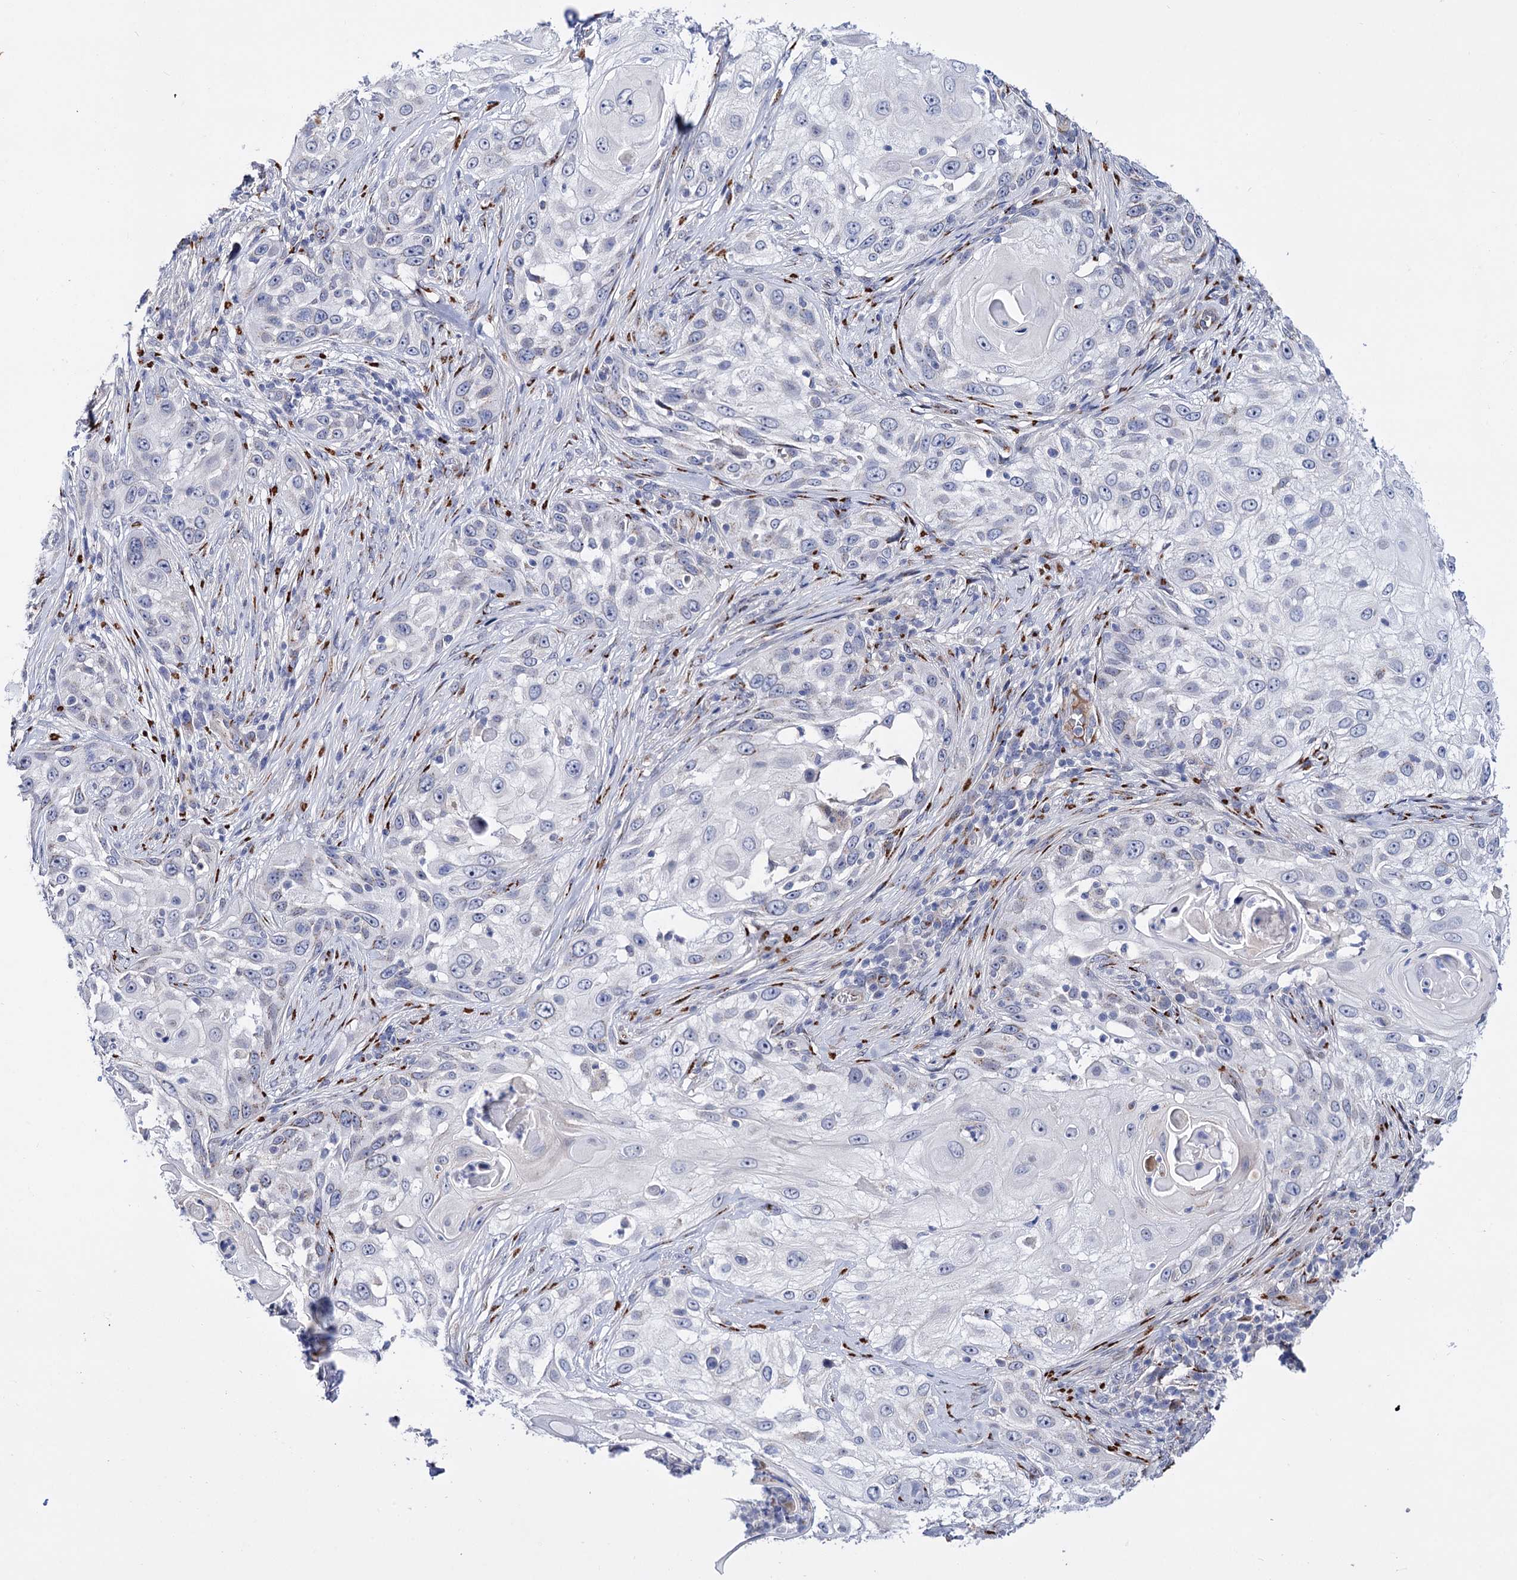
{"staining": {"intensity": "negative", "quantity": "none", "location": "none"}, "tissue": "skin cancer", "cell_type": "Tumor cells", "image_type": "cancer", "snomed": [{"axis": "morphology", "description": "Squamous cell carcinoma, NOS"}, {"axis": "topography", "description": "Skin"}], "caption": "DAB (3,3'-diaminobenzidine) immunohistochemical staining of human skin cancer demonstrates no significant expression in tumor cells.", "gene": "C11orf96", "patient": {"sex": "female", "age": 44}}